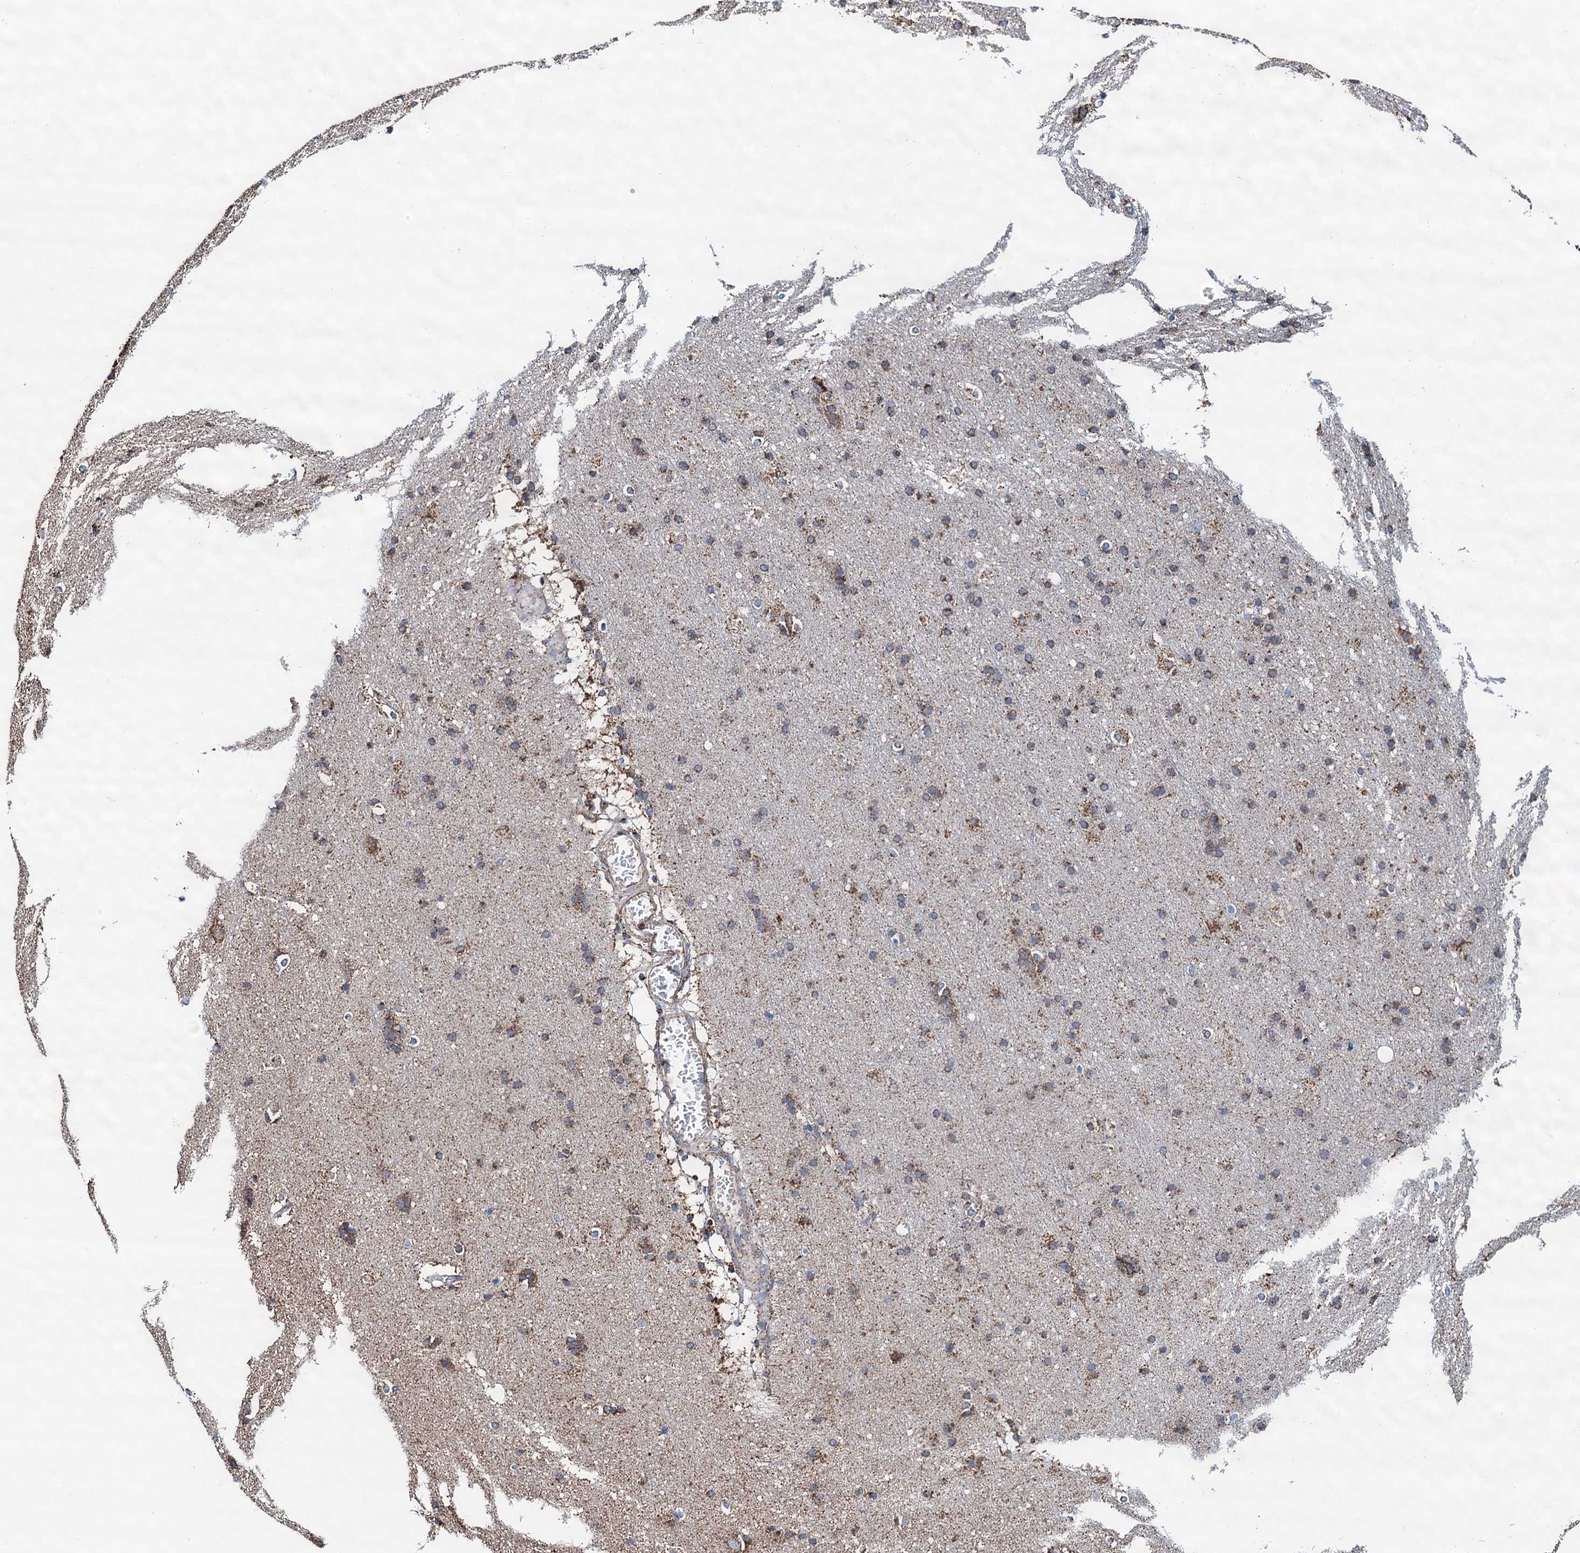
{"staining": {"intensity": "moderate", "quantity": ">75%", "location": "cytoplasmic/membranous"}, "tissue": "cerebral cortex", "cell_type": "Endothelial cells", "image_type": "normal", "snomed": [{"axis": "morphology", "description": "Normal tissue, NOS"}, {"axis": "topography", "description": "Cerebral cortex"}], "caption": "This image reveals normal cerebral cortex stained with immunohistochemistry (IHC) to label a protein in brown. The cytoplasmic/membranous of endothelial cells show moderate positivity for the protein. Nuclei are counter-stained blue.", "gene": "AAGAB", "patient": {"sex": "male", "age": 54}}